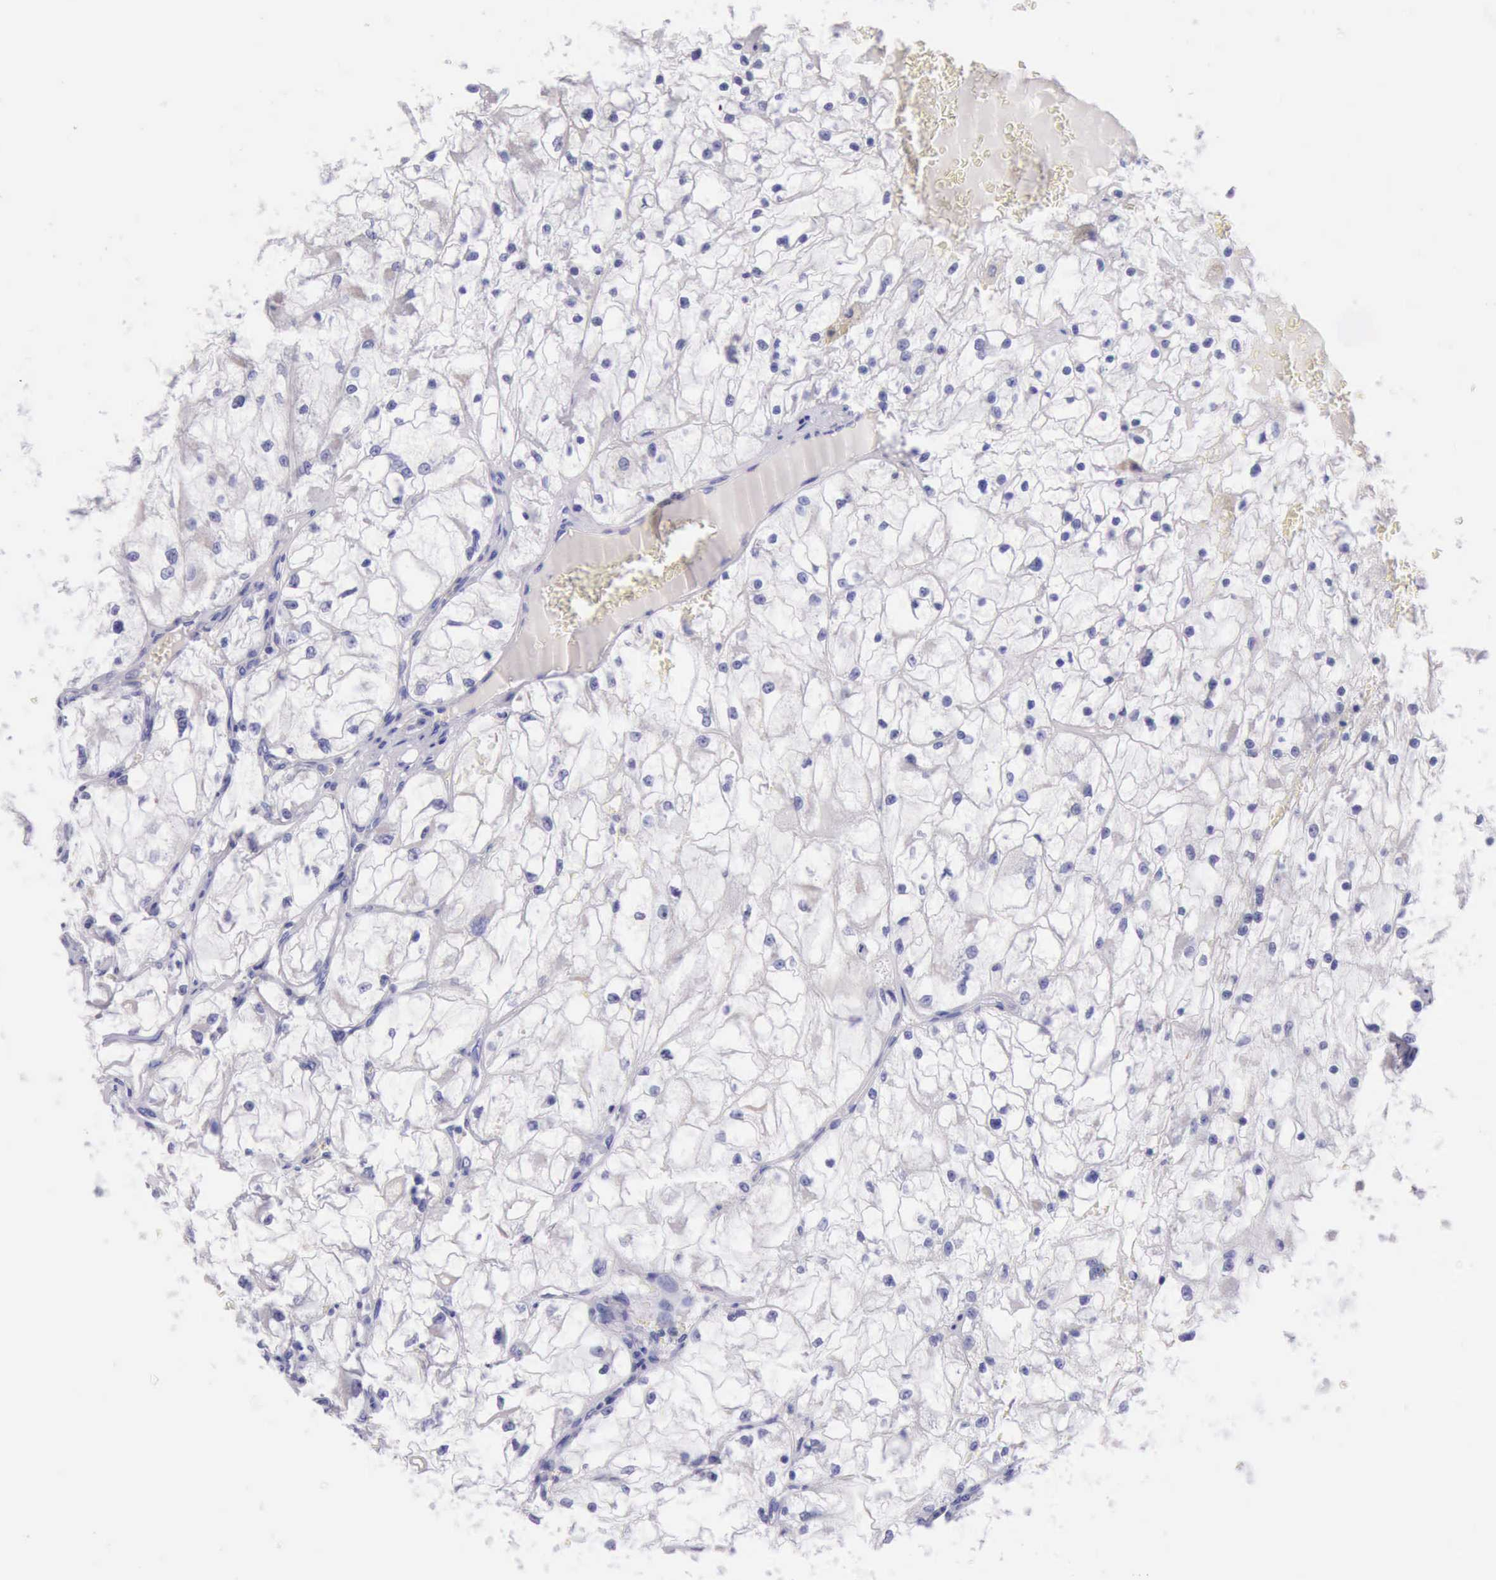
{"staining": {"intensity": "negative", "quantity": "none", "location": "none"}, "tissue": "renal cancer", "cell_type": "Tumor cells", "image_type": "cancer", "snomed": [{"axis": "morphology", "description": "Adenocarcinoma, NOS"}, {"axis": "topography", "description": "Kidney"}], "caption": "Renal cancer was stained to show a protein in brown. There is no significant expression in tumor cells.", "gene": "LRFN5", "patient": {"sex": "male", "age": 61}}